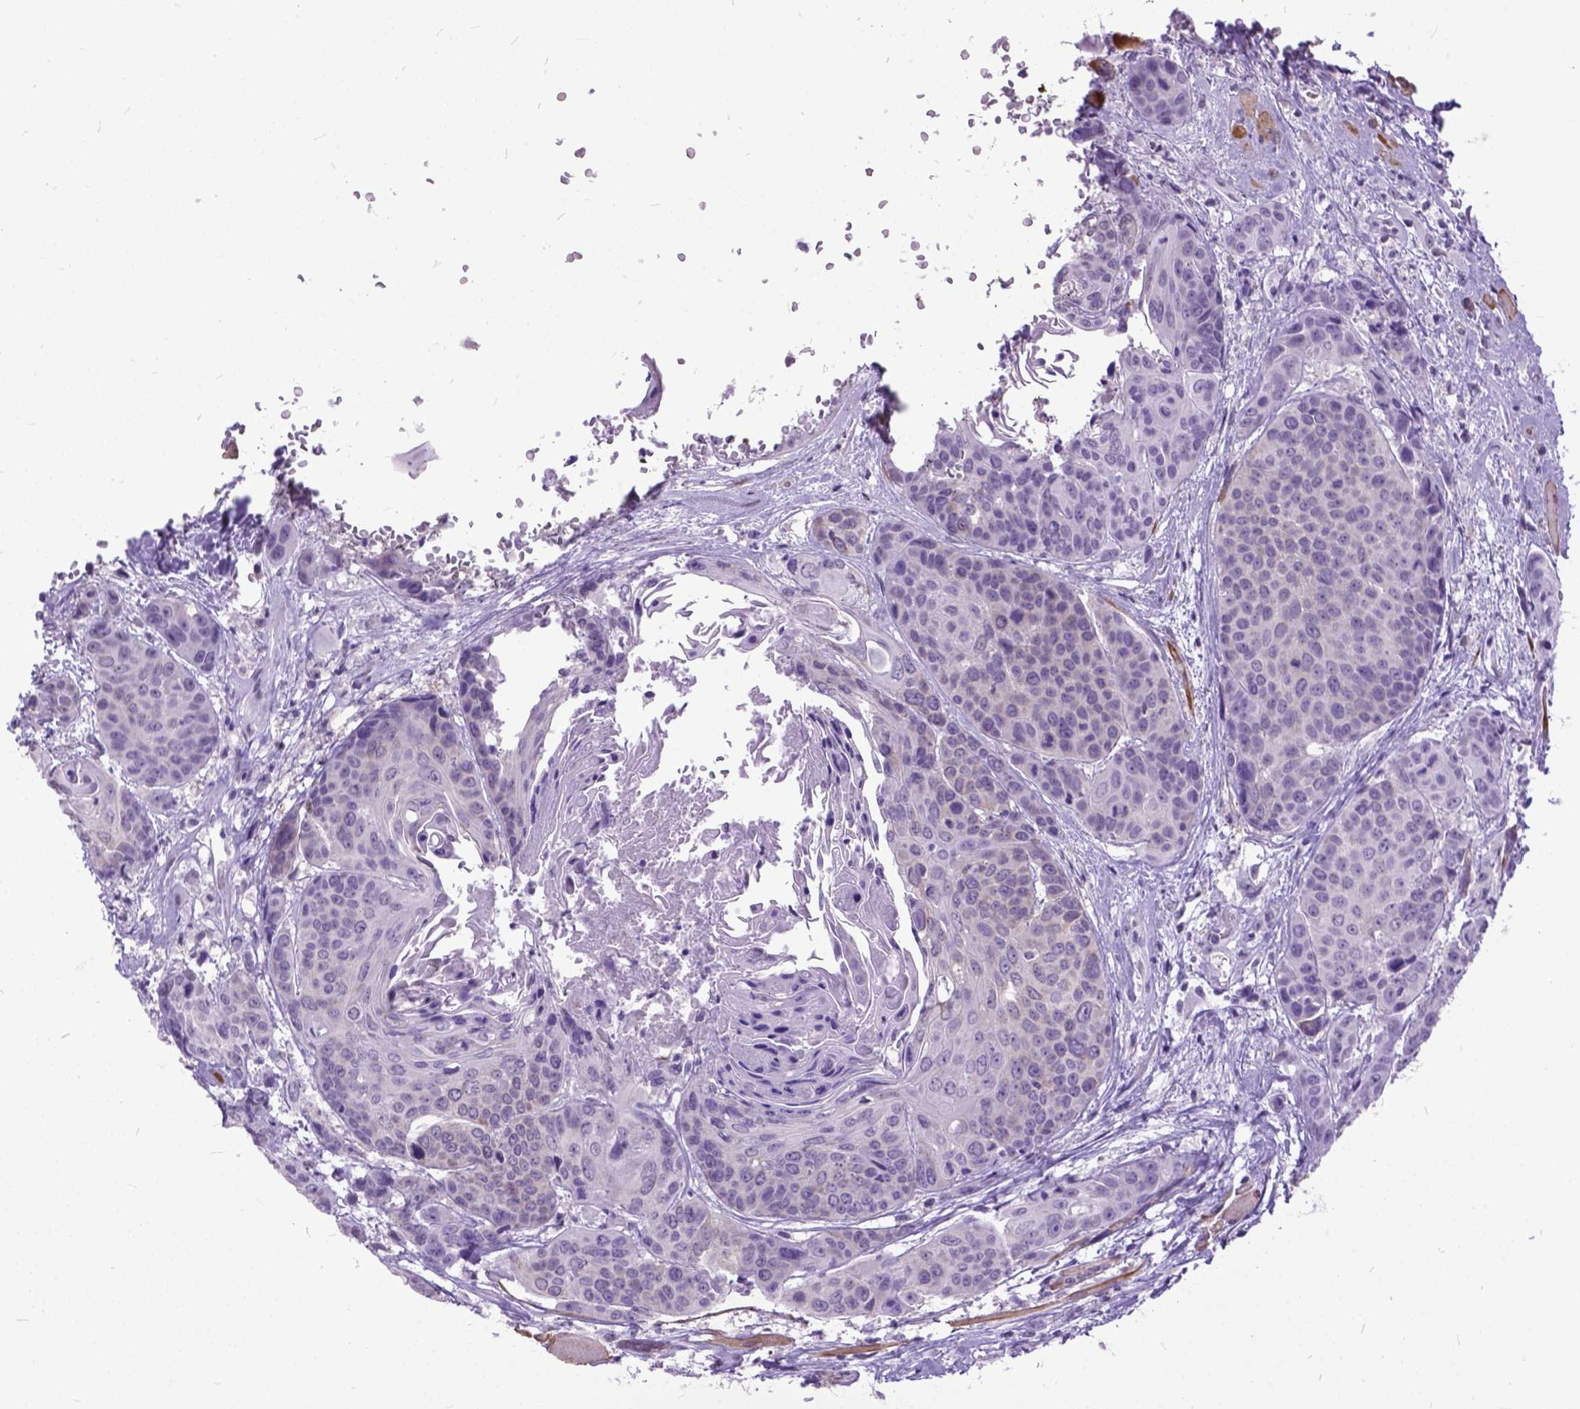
{"staining": {"intensity": "negative", "quantity": "none", "location": "none"}, "tissue": "head and neck cancer", "cell_type": "Tumor cells", "image_type": "cancer", "snomed": [{"axis": "morphology", "description": "Squamous cell carcinoma, NOS"}, {"axis": "topography", "description": "Oral tissue"}, {"axis": "topography", "description": "Head-Neck"}], "caption": "This image is of head and neck cancer (squamous cell carcinoma) stained with IHC to label a protein in brown with the nuclei are counter-stained blue. There is no staining in tumor cells.", "gene": "MARCHF10", "patient": {"sex": "male", "age": 56}}